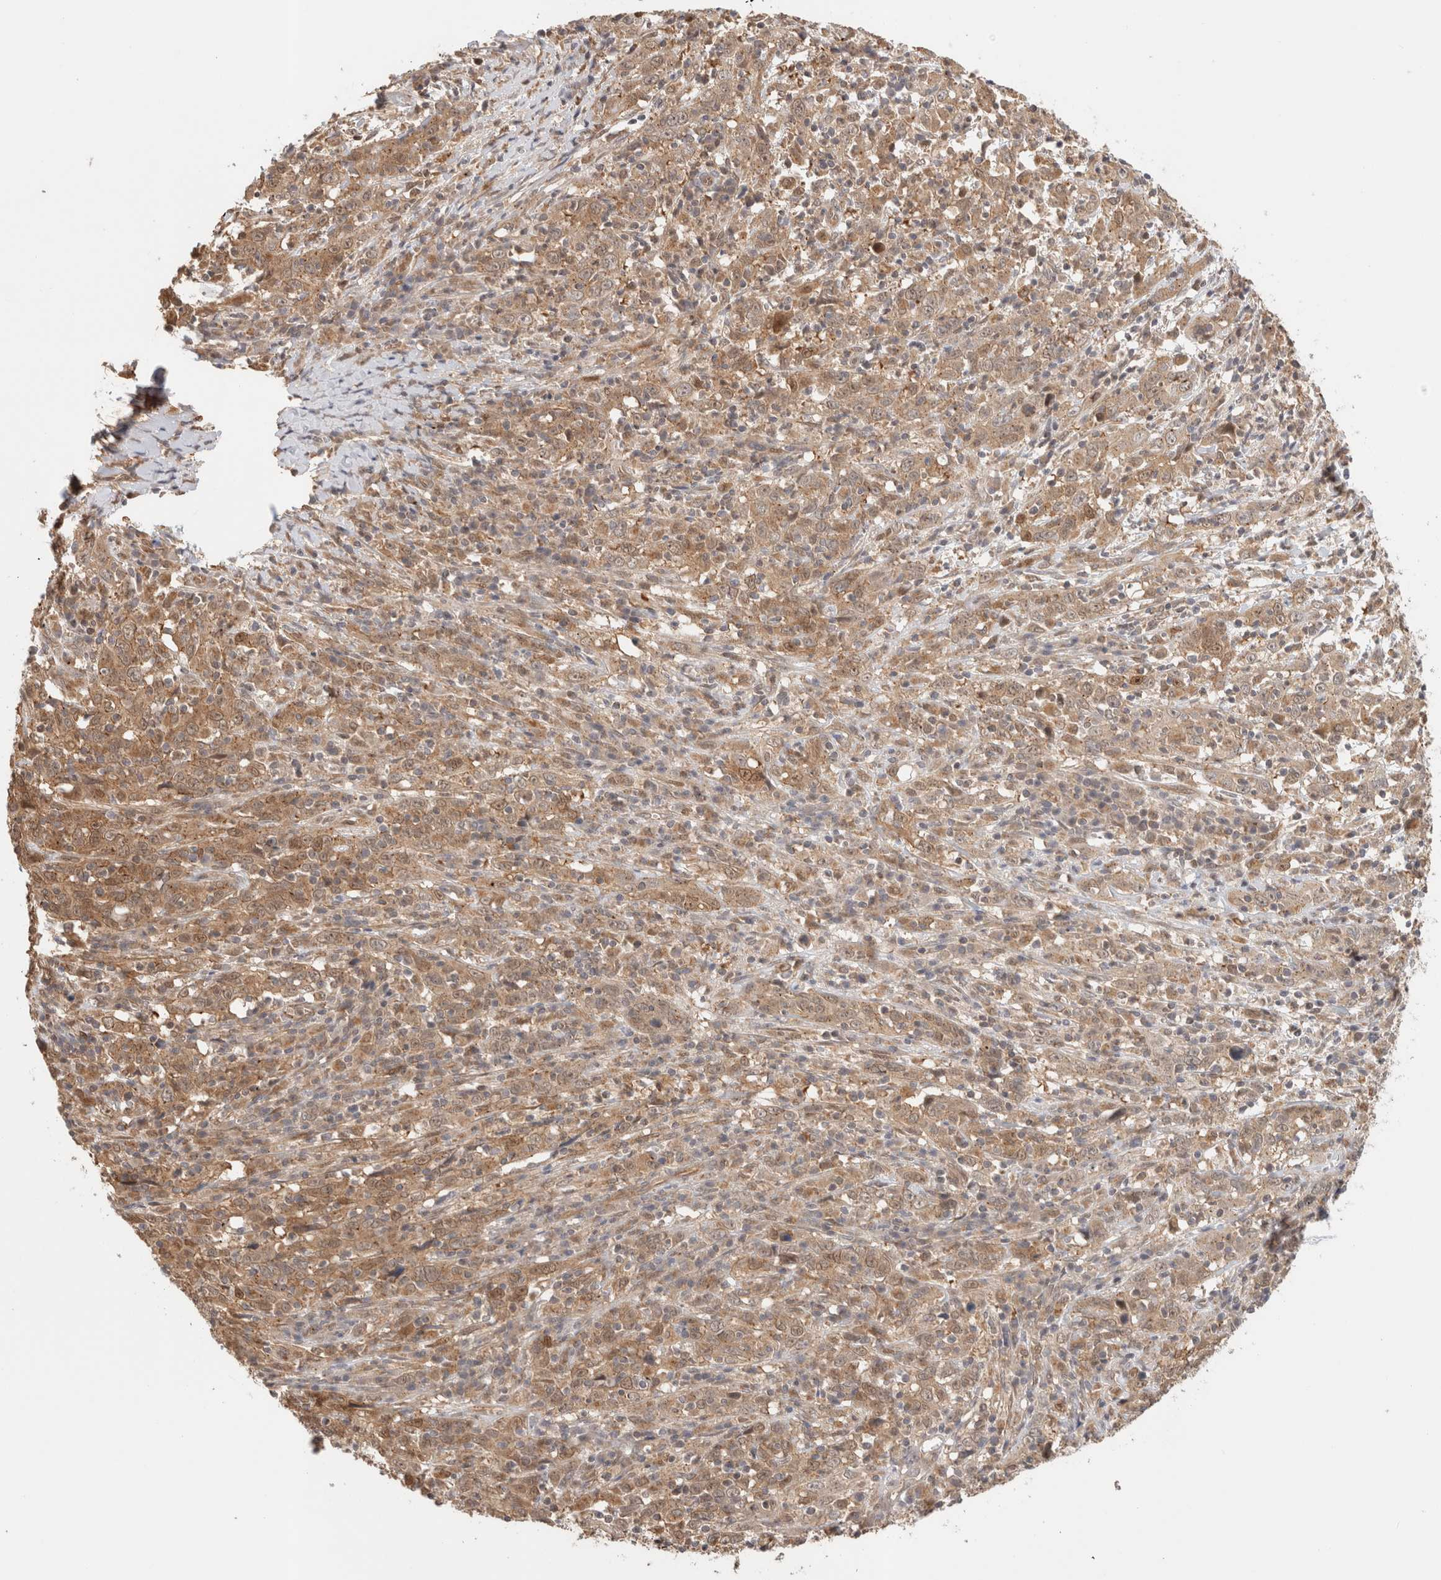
{"staining": {"intensity": "moderate", "quantity": ">75%", "location": "cytoplasmic/membranous"}, "tissue": "cervical cancer", "cell_type": "Tumor cells", "image_type": "cancer", "snomed": [{"axis": "morphology", "description": "Squamous cell carcinoma, NOS"}, {"axis": "topography", "description": "Cervix"}], "caption": "Immunohistochemistry (IHC) micrograph of neoplastic tissue: human squamous cell carcinoma (cervical) stained using immunohistochemistry (IHC) reveals medium levels of moderate protein expression localized specifically in the cytoplasmic/membranous of tumor cells, appearing as a cytoplasmic/membranous brown color.", "gene": "OTUD6B", "patient": {"sex": "female", "age": 46}}